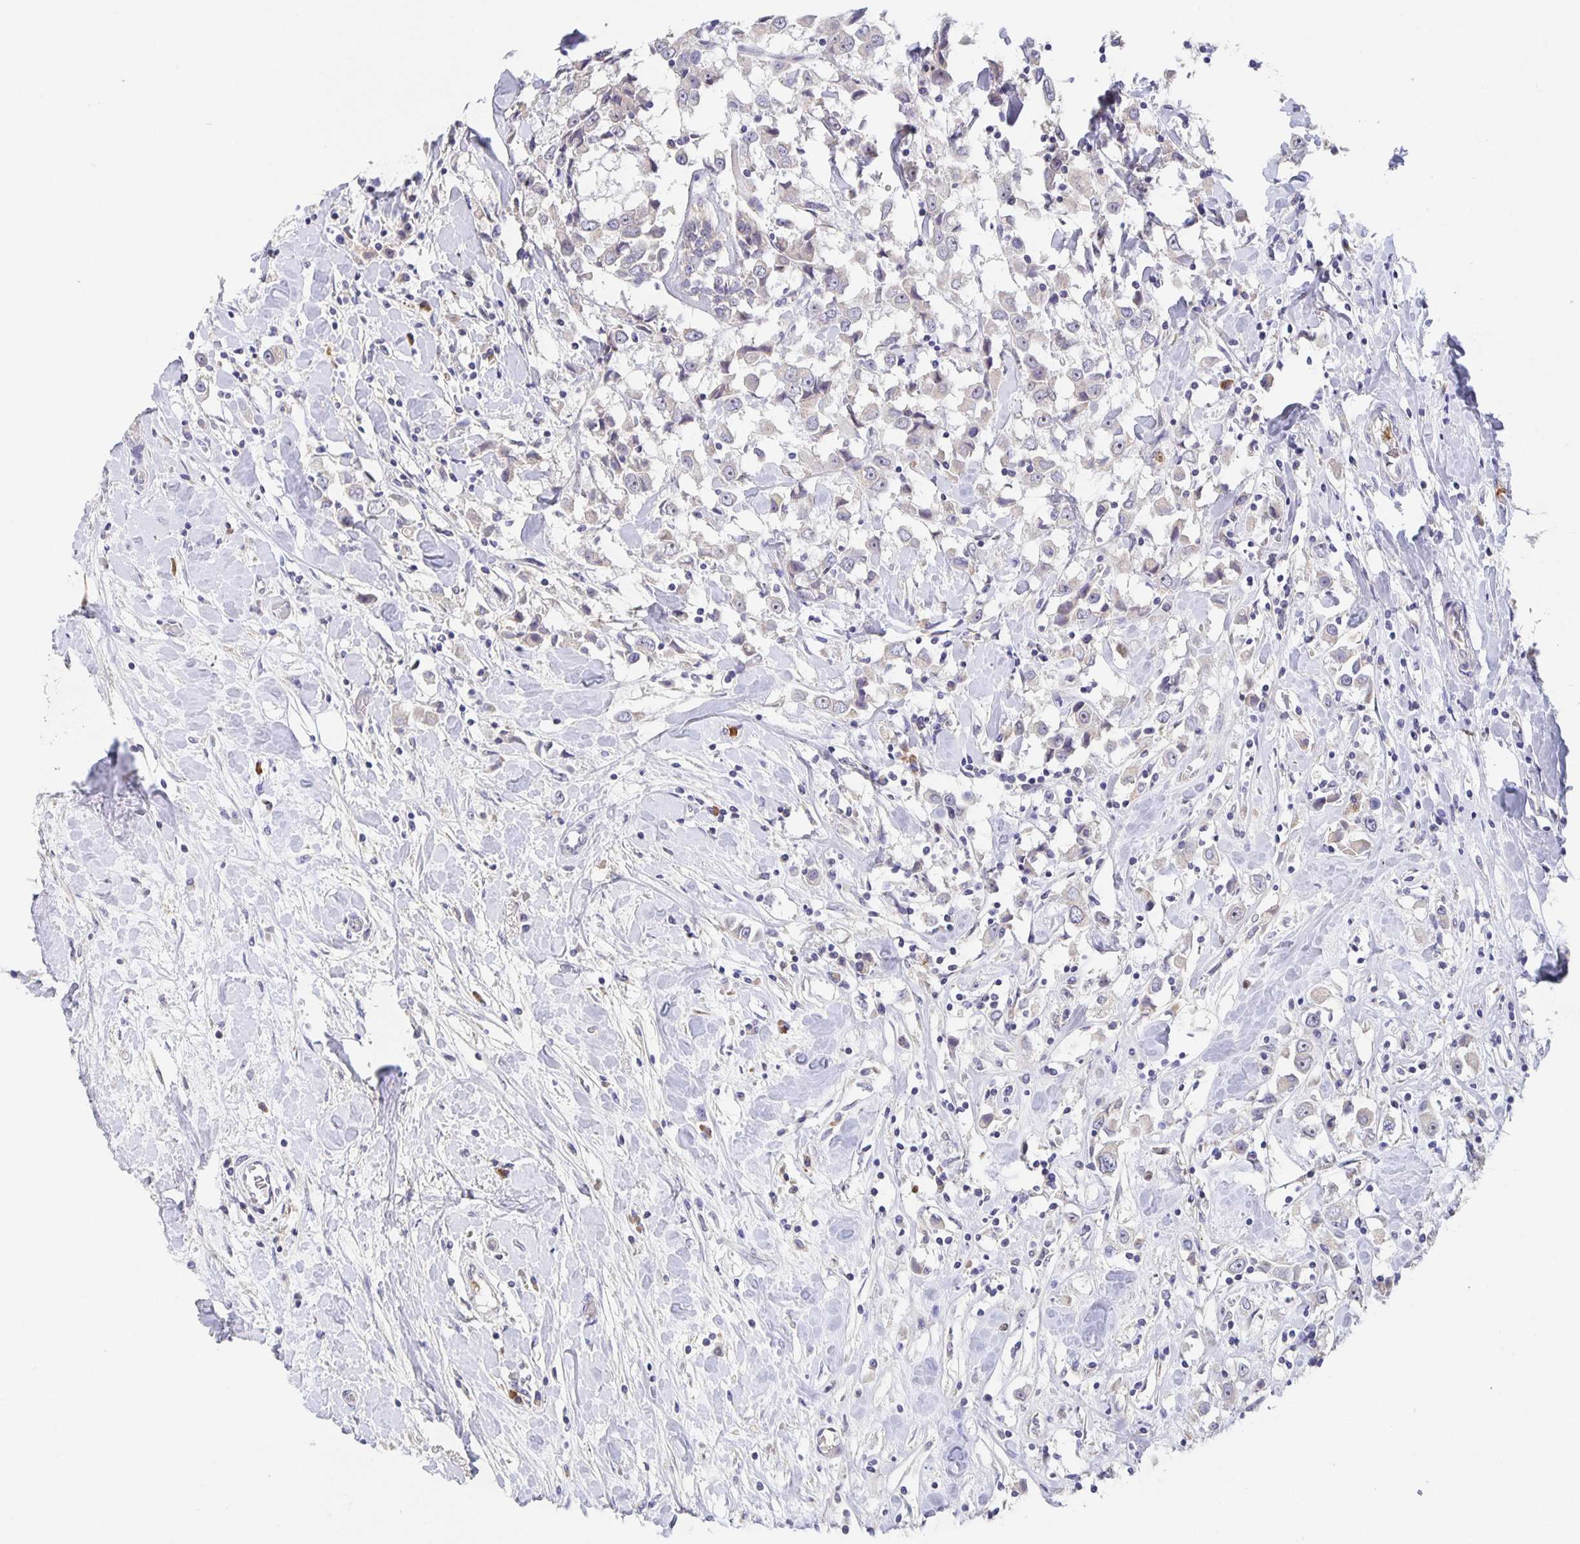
{"staining": {"intensity": "negative", "quantity": "none", "location": "none"}, "tissue": "breast cancer", "cell_type": "Tumor cells", "image_type": "cancer", "snomed": [{"axis": "morphology", "description": "Duct carcinoma"}, {"axis": "topography", "description": "Breast"}], "caption": "DAB immunohistochemical staining of breast cancer displays no significant staining in tumor cells. Brightfield microscopy of immunohistochemistry stained with DAB (3,3'-diaminobenzidine) (brown) and hematoxylin (blue), captured at high magnification.", "gene": "CDC42BPG", "patient": {"sex": "female", "age": 61}}